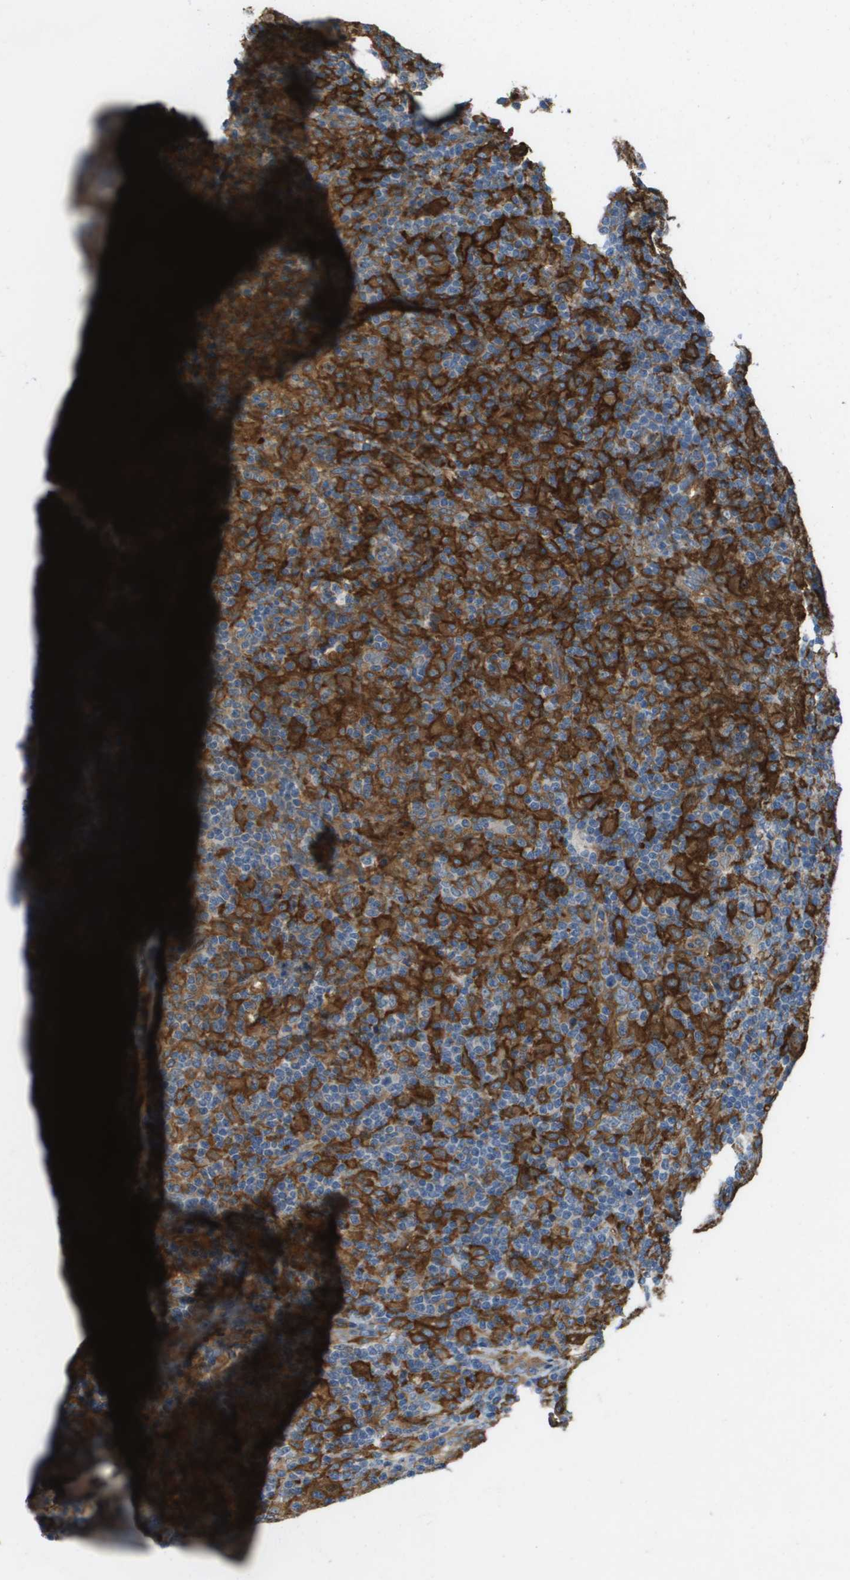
{"staining": {"intensity": "negative", "quantity": "none", "location": "none"}, "tissue": "lymphoma", "cell_type": "Tumor cells", "image_type": "cancer", "snomed": [{"axis": "morphology", "description": "Hodgkin's disease, NOS"}, {"axis": "topography", "description": "Lymph node"}], "caption": "This is a image of immunohistochemistry (IHC) staining of Hodgkin's disease, which shows no expression in tumor cells.", "gene": "CORO1B", "patient": {"sex": "male", "age": 70}}